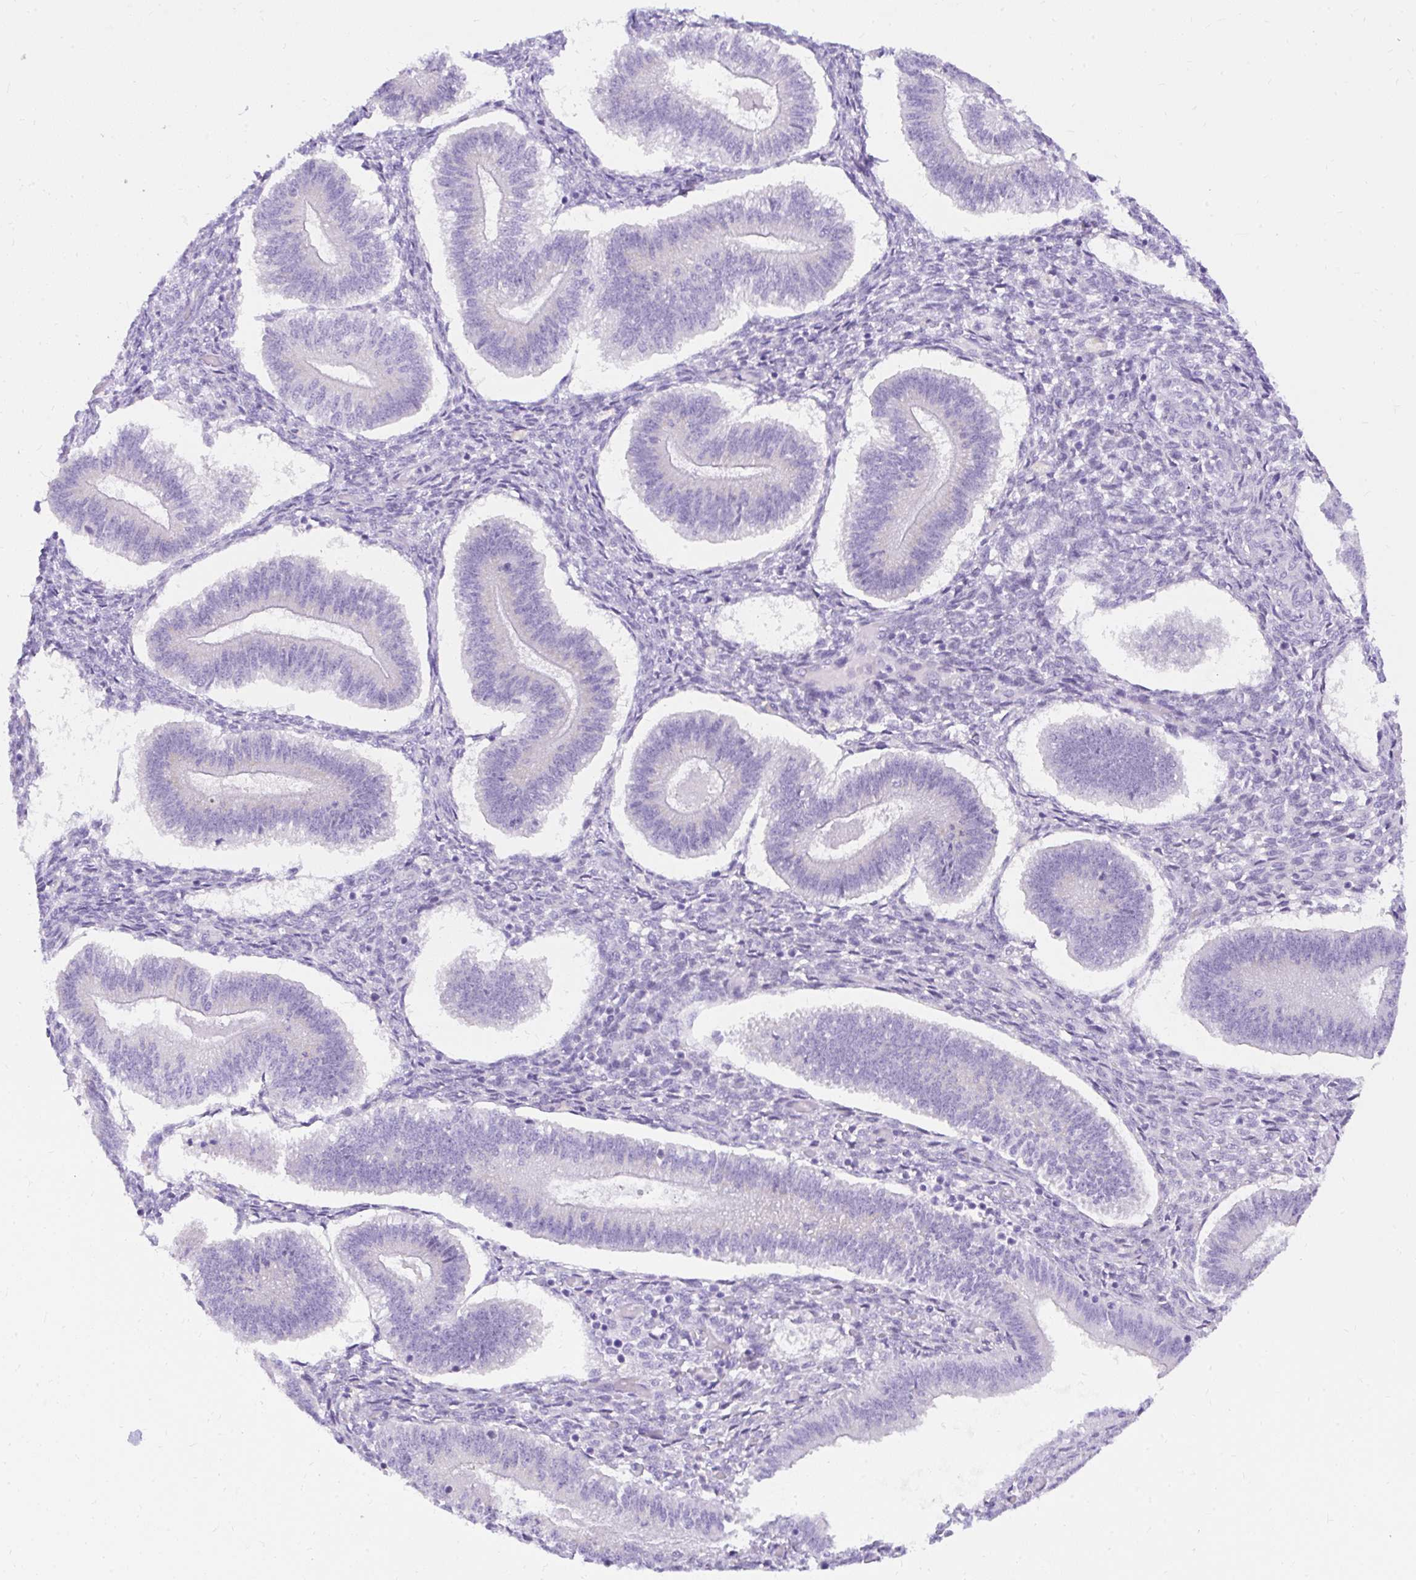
{"staining": {"intensity": "negative", "quantity": "none", "location": "none"}, "tissue": "endometrium", "cell_type": "Cells in endometrial stroma", "image_type": "normal", "snomed": [{"axis": "morphology", "description": "Normal tissue, NOS"}, {"axis": "topography", "description": "Endometrium"}], "caption": "Cells in endometrial stroma show no significant staining in benign endometrium.", "gene": "GOLGA8A", "patient": {"sex": "female", "age": 25}}